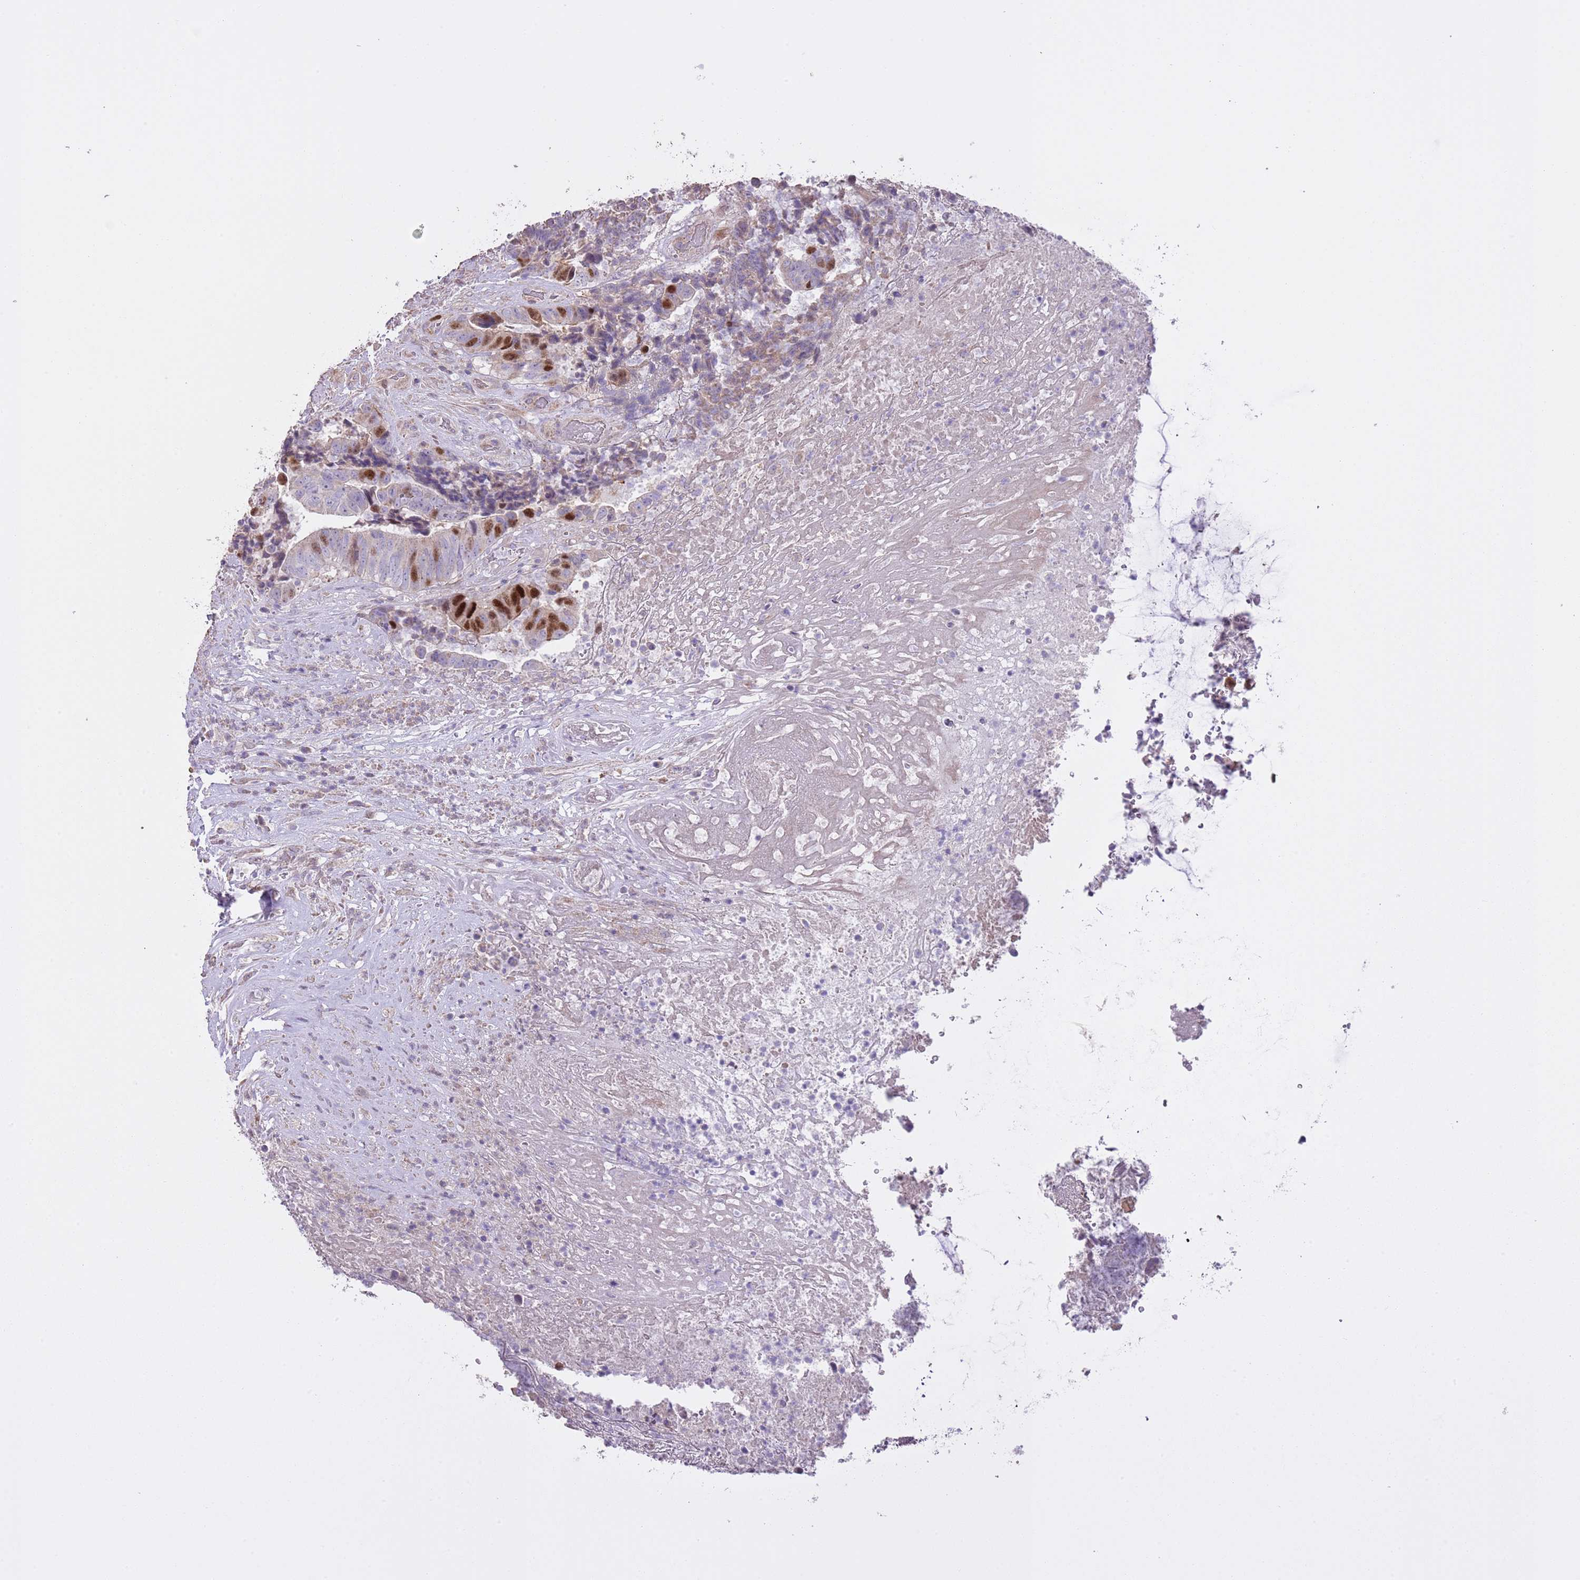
{"staining": {"intensity": "moderate", "quantity": "25%-75%", "location": "nuclear"}, "tissue": "colorectal cancer", "cell_type": "Tumor cells", "image_type": "cancer", "snomed": [{"axis": "morphology", "description": "Adenocarcinoma, NOS"}, {"axis": "topography", "description": "Rectum"}], "caption": "Immunohistochemistry image of neoplastic tissue: human colorectal cancer (adenocarcinoma) stained using immunohistochemistry (IHC) displays medium levels of moderate protein expression localized specifically in the nuclear of tumor cells, appearing as a nuclear brown color.", "gene": "GMNN", "patient": {"sex": "male", "age": 72}}